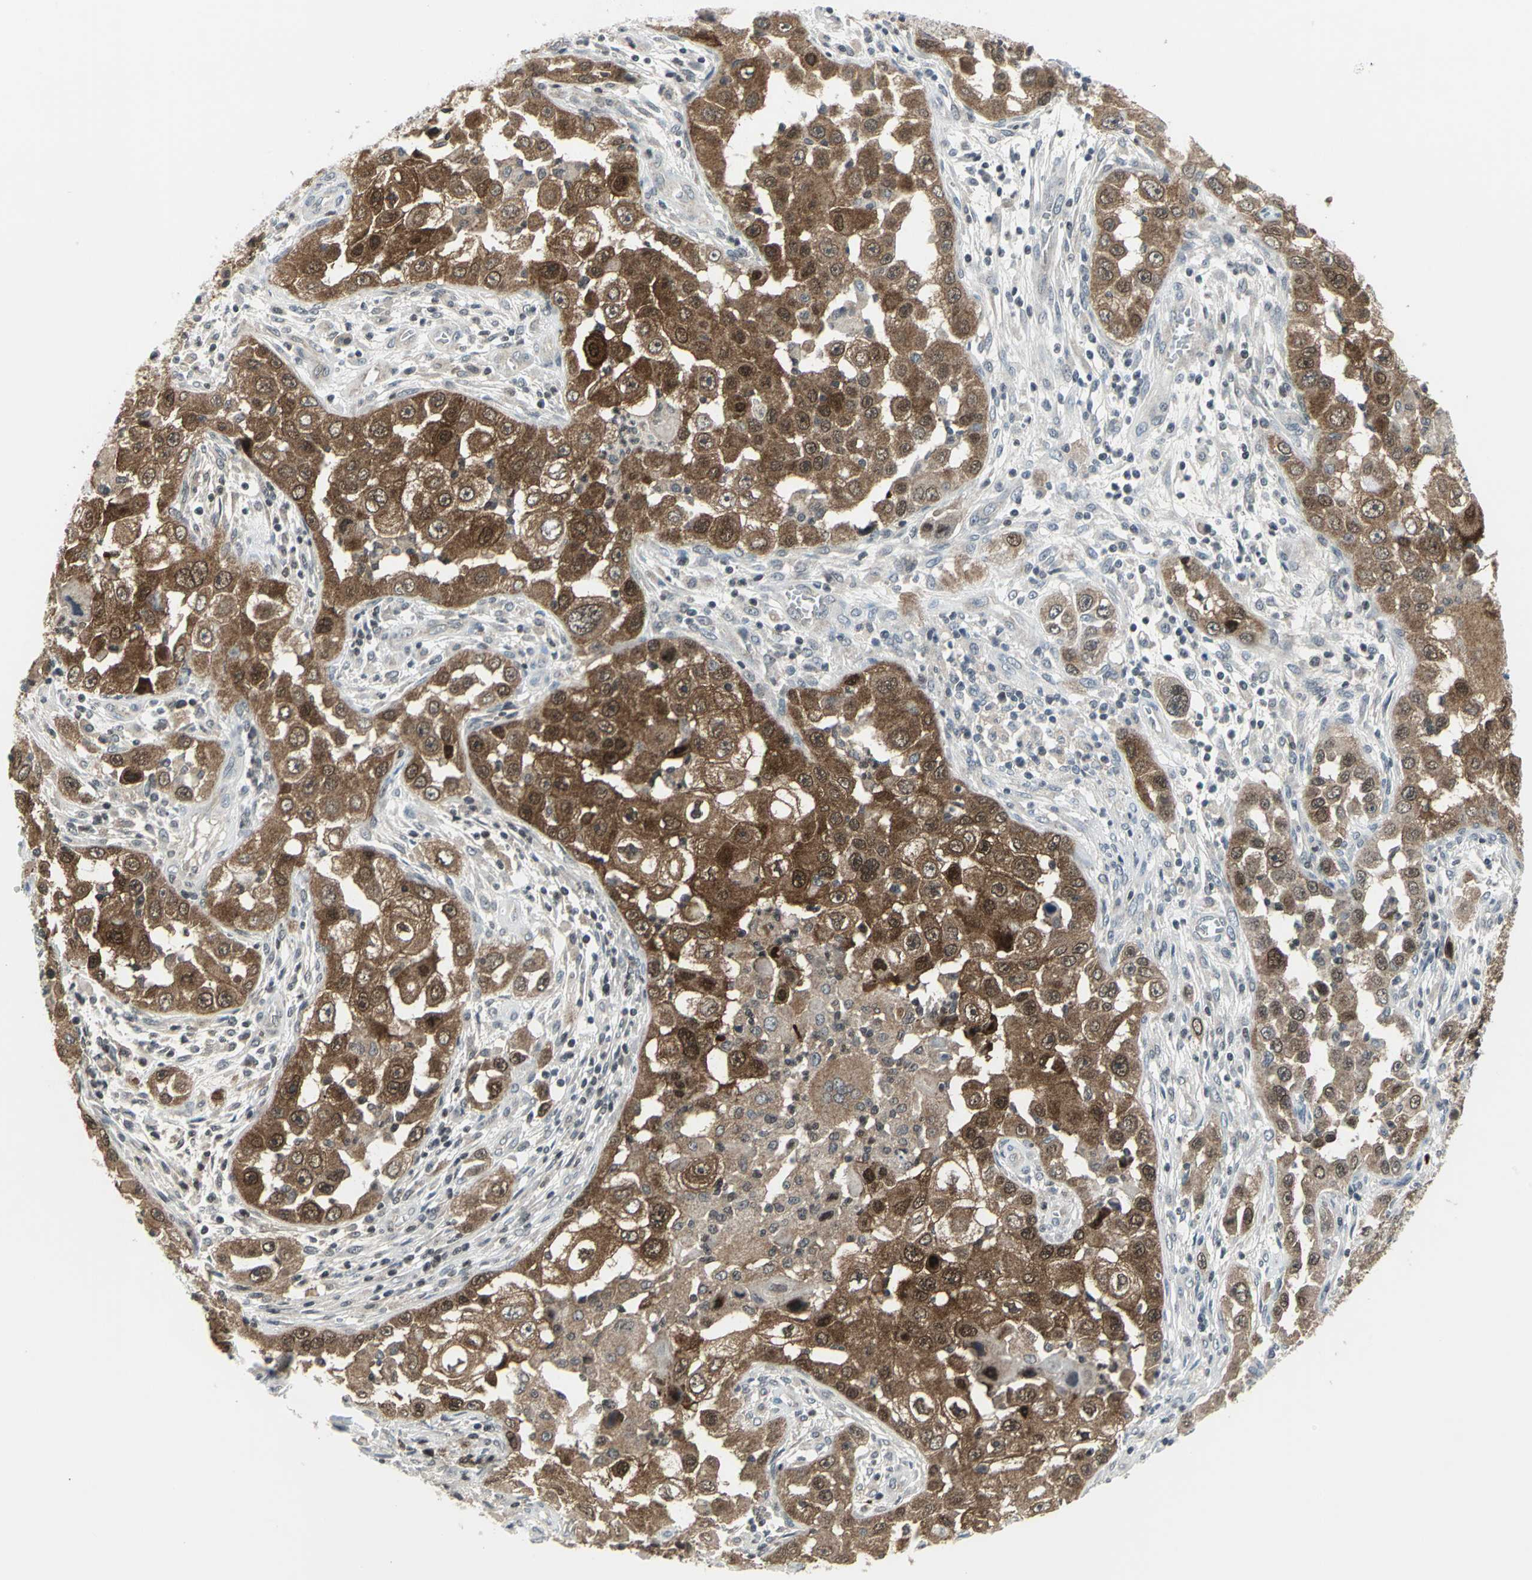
{"staining": {"intensity": "strong", "quantity": ">75%", "location": "cytoplasmic/membranous"}, "tissue": "head and neck cancer", "cell_type": "Tumor cells", "image_type": "cancer", "snomed": [{"axis": "morphology", "description": "Carcinoma, NOS"}, {"axis": "topography", "description": "Head-Neck"}], "caption": "High-magnification brightfield microscopy of head and neck cancer stained with DAB (brown) and counterstained with hematoxylin (blue). tumor cells exhibit strong cytoplasmic/membranous staining is identified in approximately>75% of cells. (Brightfield microscopy of DAB IHC at high magnification).", "gene": "SFN", "patient": {"sex": "male", "age": 87}}